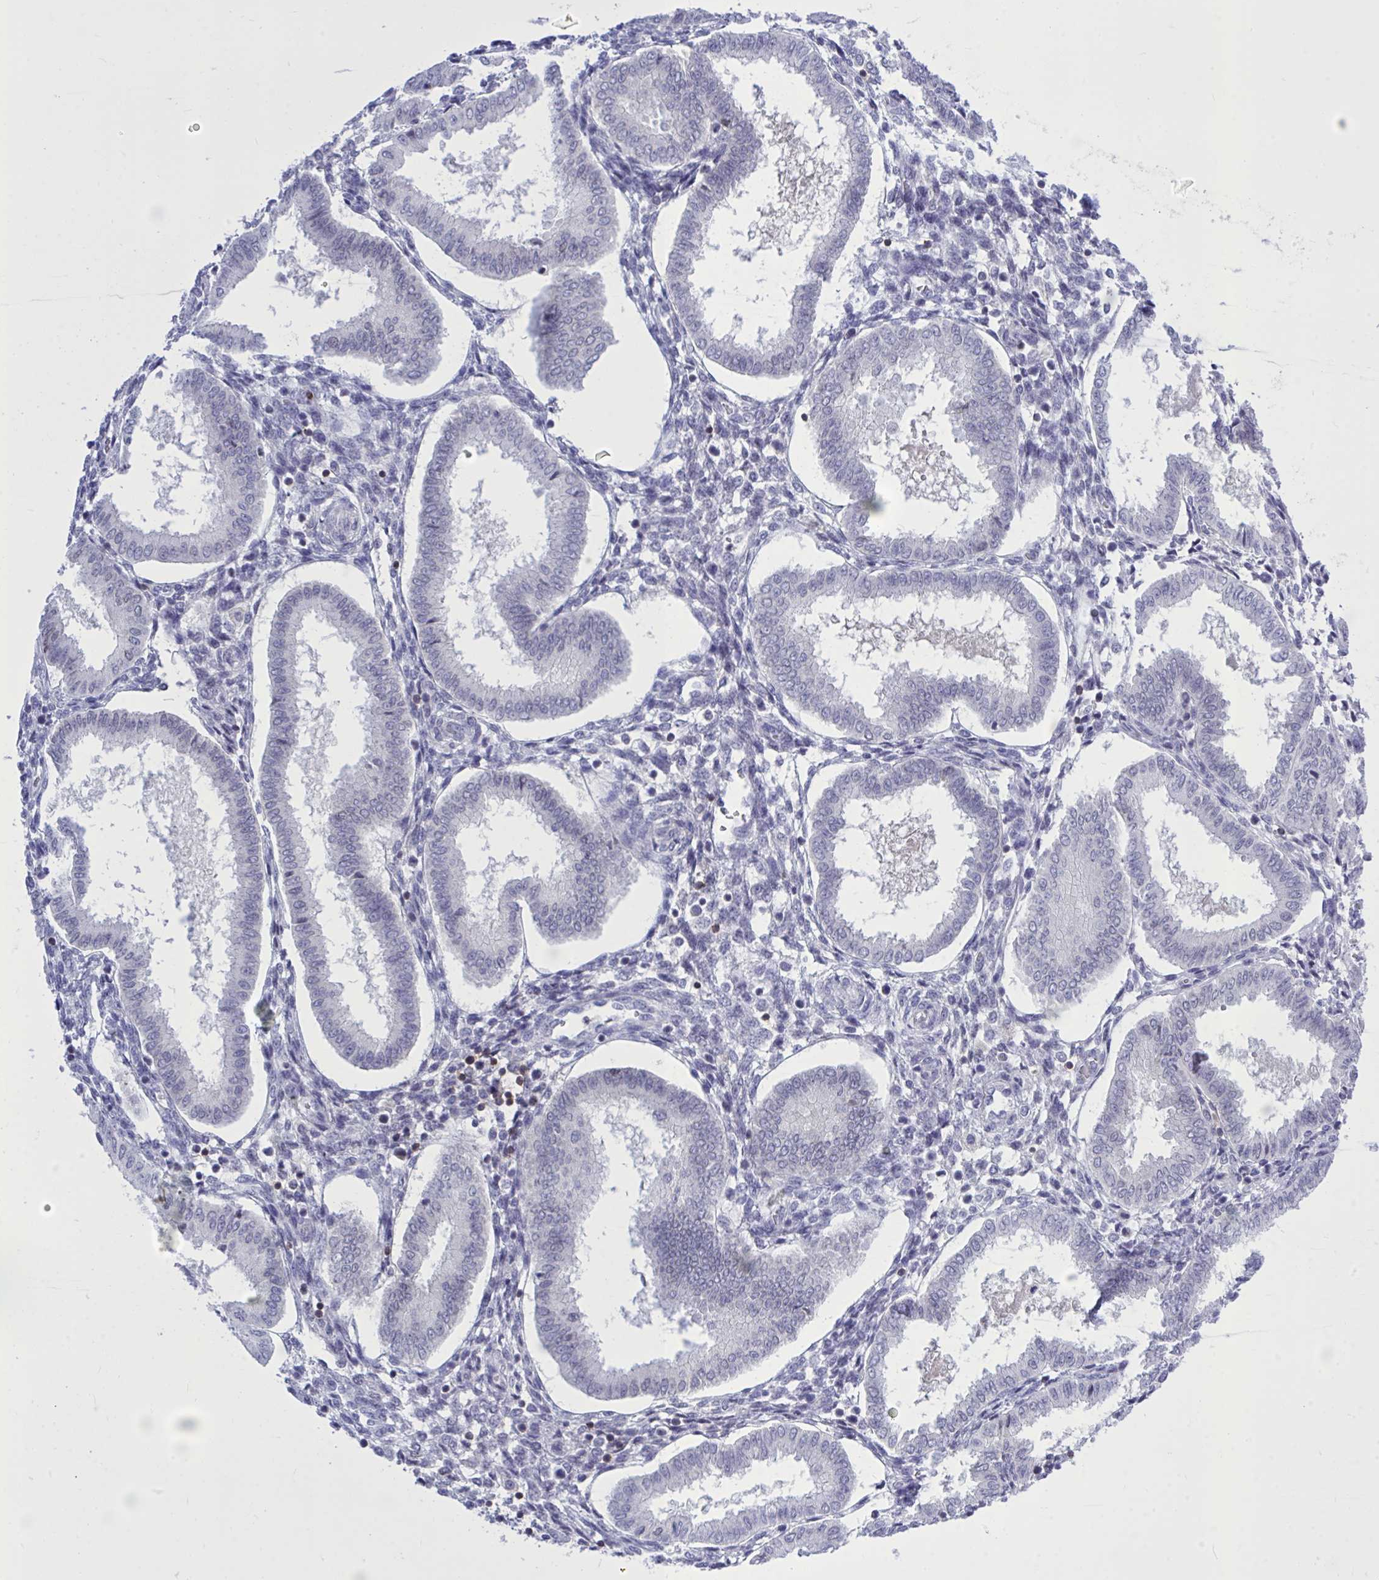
{"staining": {"intensity": "negative", "quantity": "none", "location": "none"}, "tissue": "endometrium", "cell_type": "Cells in endometrial stroma", "image_type": "normal", "snomed": [{"axis": "morphology", "description": "Normal tissue, NOS"}, {"axis": "topography", "description": "Endometrium"}], "caption": "This is an immunohistochemistry (IHC) micrograph of benign human endometrium. There is no staining in cells in endometrial stroma.", "gene": "CXCL8", "patient": {"sex": "female", "age": 24}}